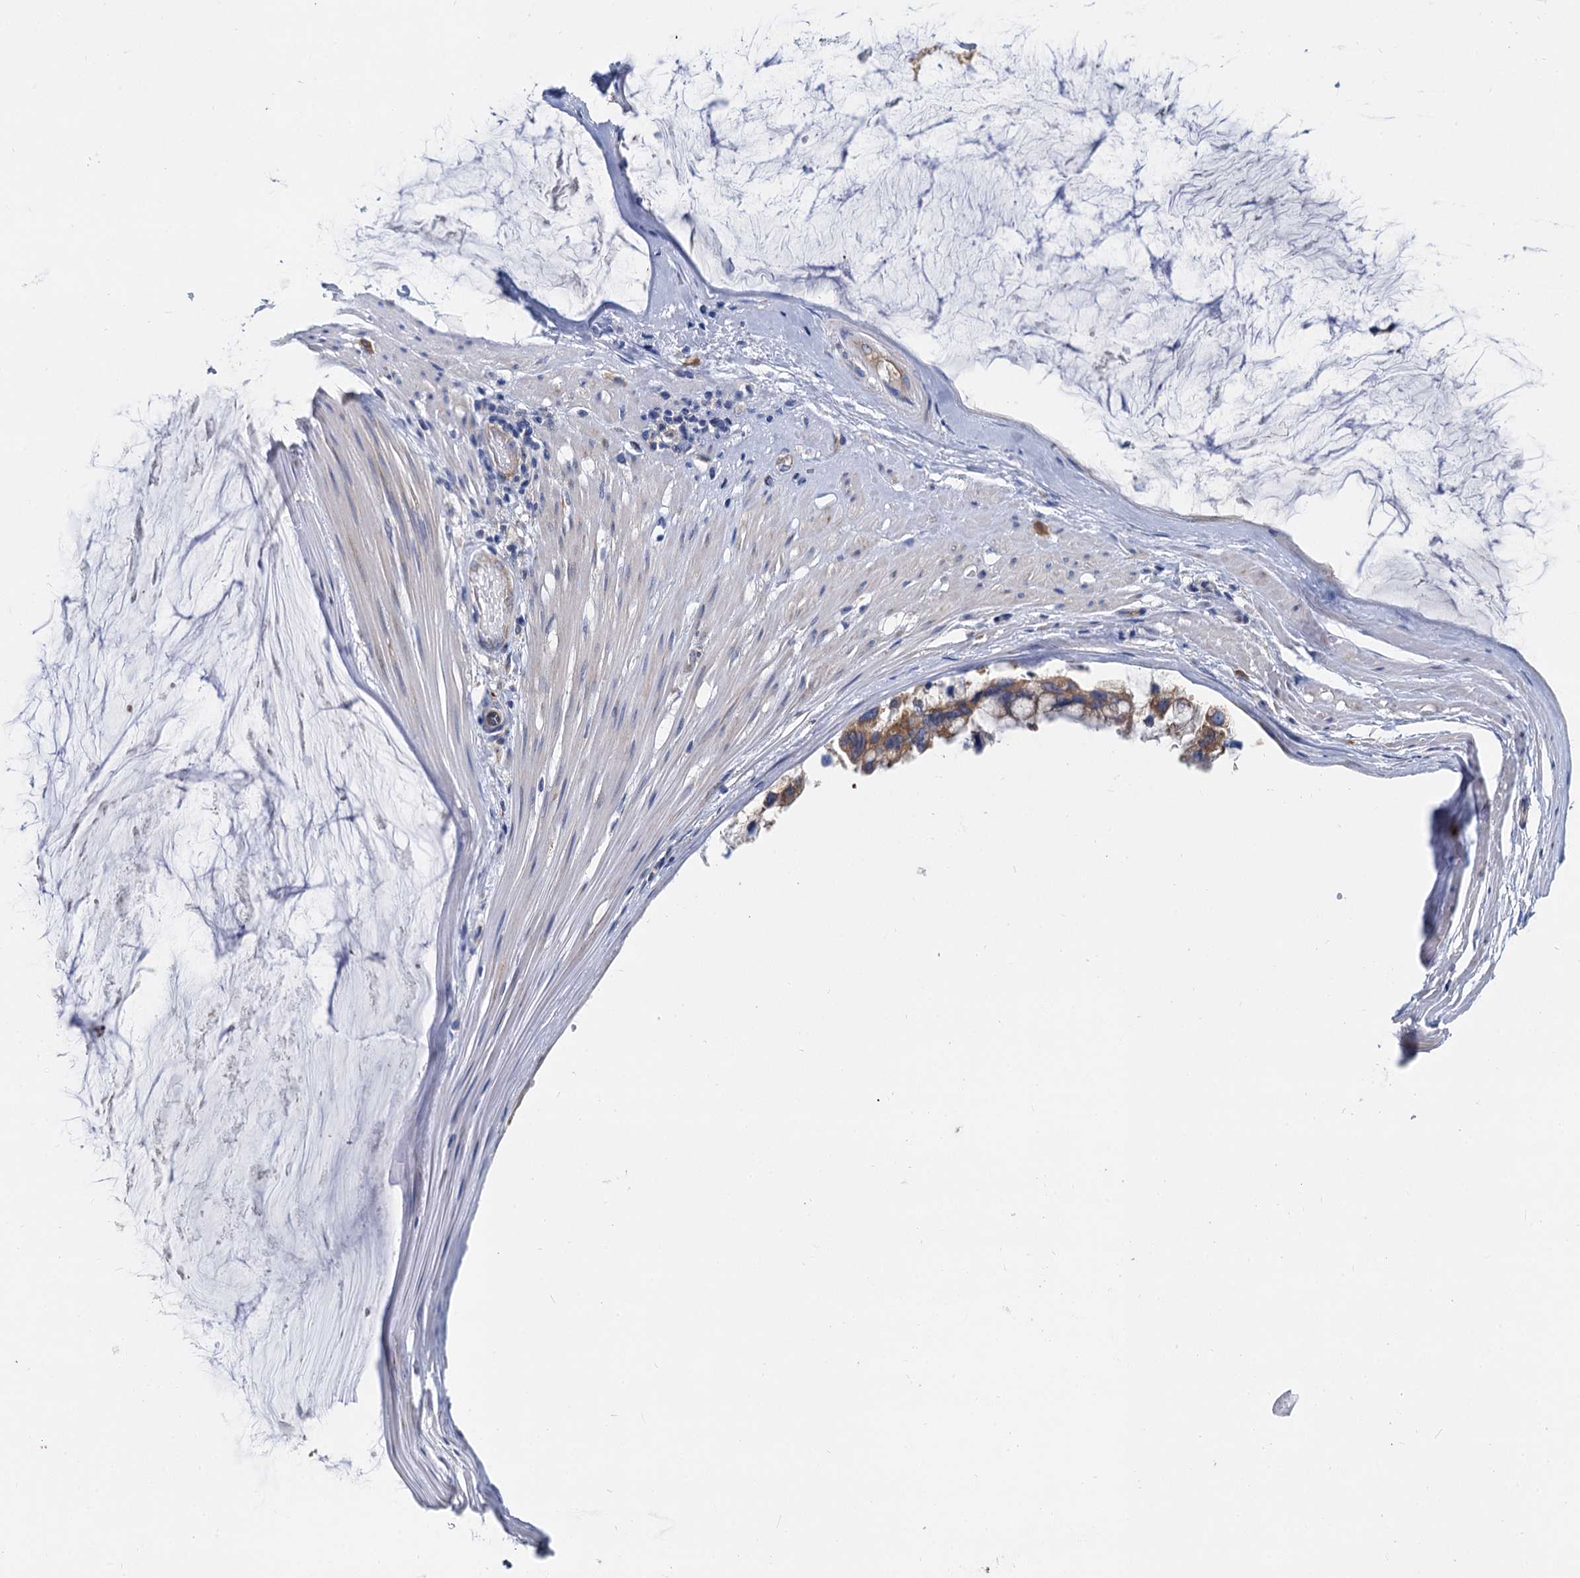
{"staining": {"intensity": "moderate", "quantity": "25%-75%", "location": "cytoplasmic/membranous"}, "tissue": "ovarian cancer", "cell_type": "Tumor cells", "image_type": "cancer", "snomed": [{"axis": "morphology", "description": "Cystadenocarcinoma, mucinous, NOS"}, {"axis": "topography", "description": "Ovary"}], "caption": "An image of ovarian cancer stained for a protein demonstrates moderate cytoplasmic/membranous brown staining in tumor cells.", "gene": "QARS1", "patient": {"sex": "female", "age": 39}}